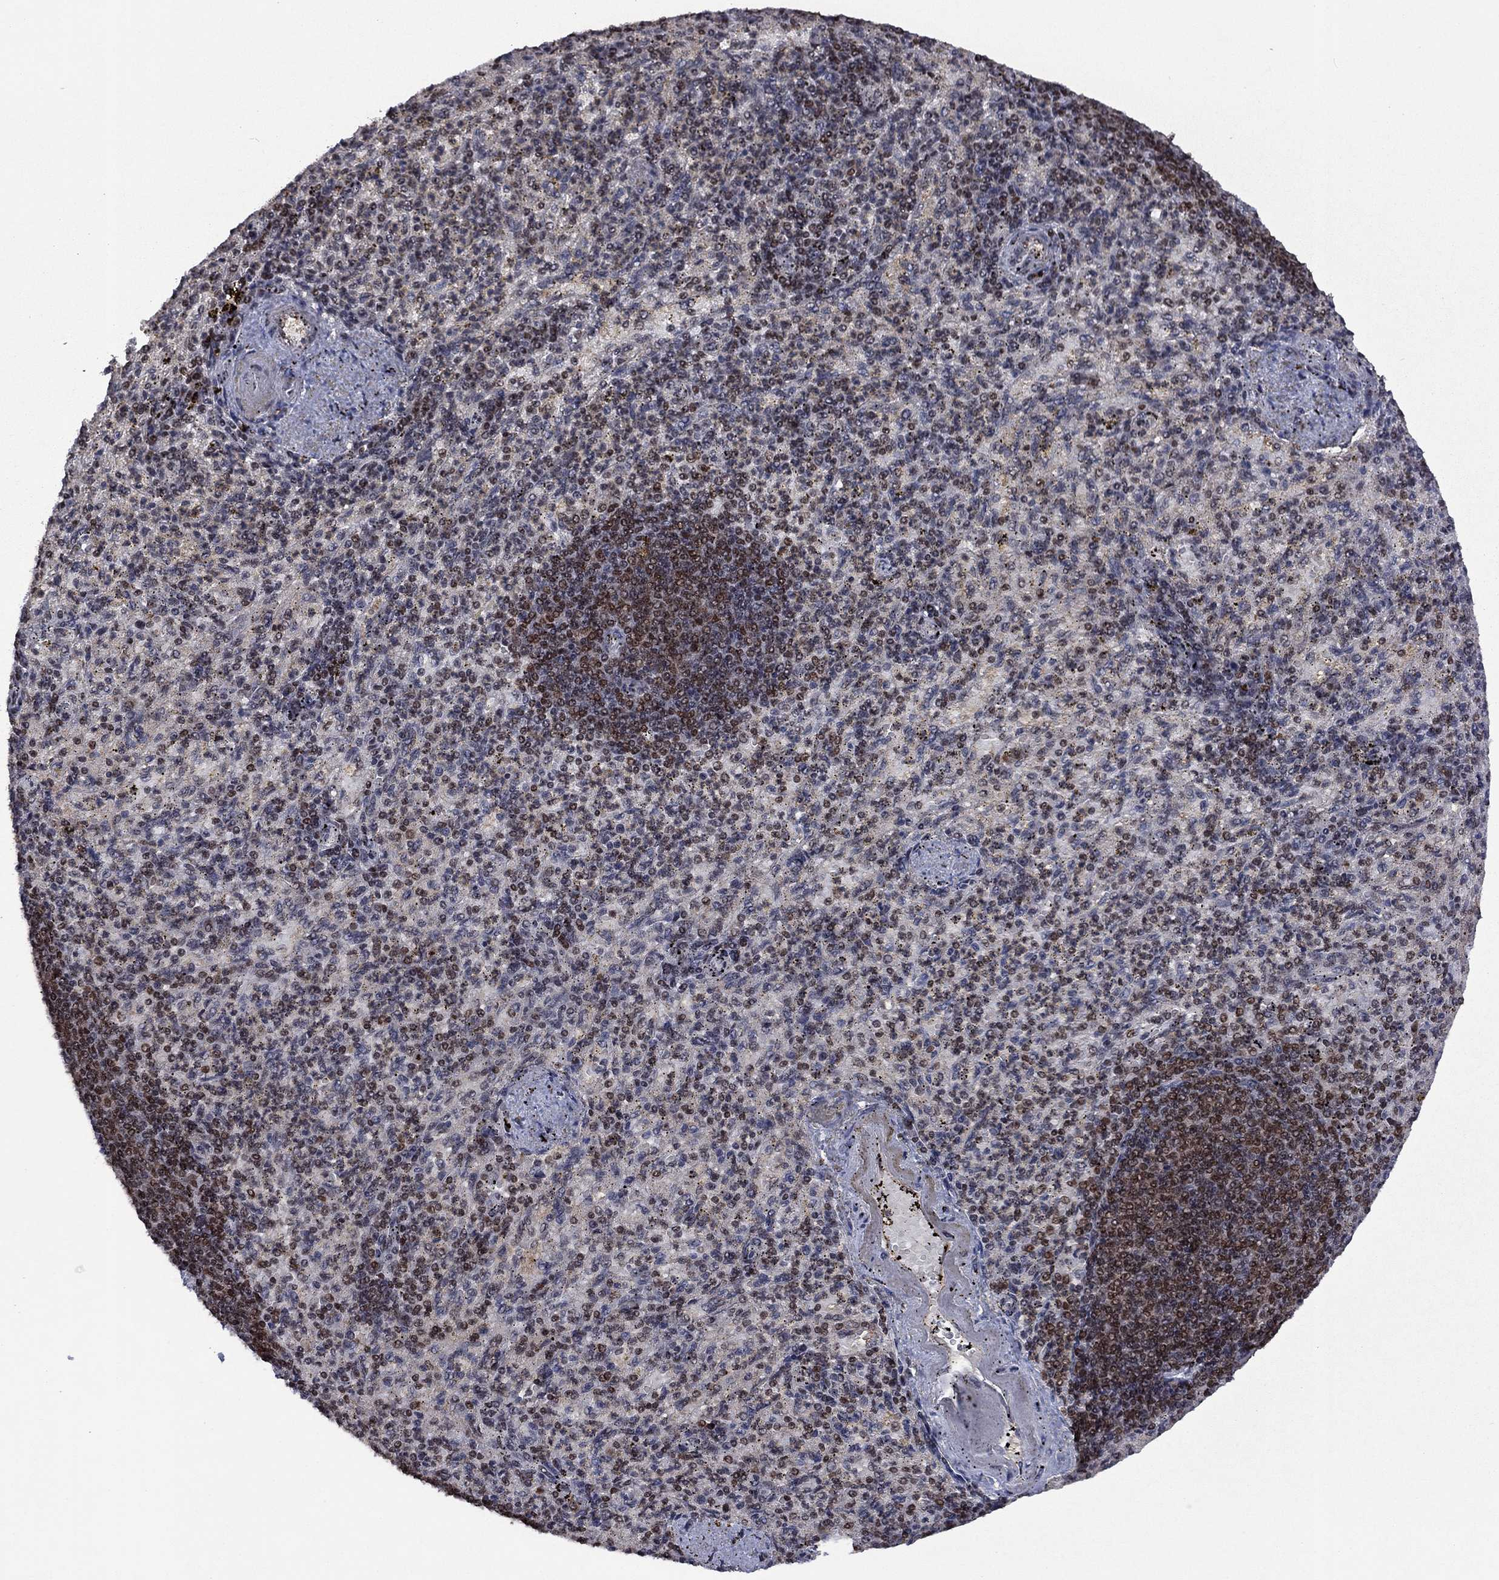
{"staining": {"intensity": "moderate", "quantity": "25%-75%", "location": "nuclear"}, "tissue": "spleen", "cell_type": "Cells in red pulp", "image_type": "normal", "snomed": [{"axis": "morphology", "description": "Normal tissue, NOS"}, {"axis": "topography", "description": "Spleen"}], "caption": "A high-resolution image shows immunohistochemistry (IHC) staining of unremarkable spleen, which reveals moderate nuclear positivity in about 25%-75% of cells in red pulp.", "gene": "FBLL1", "patient": {"sex": "female", "age": 74}}